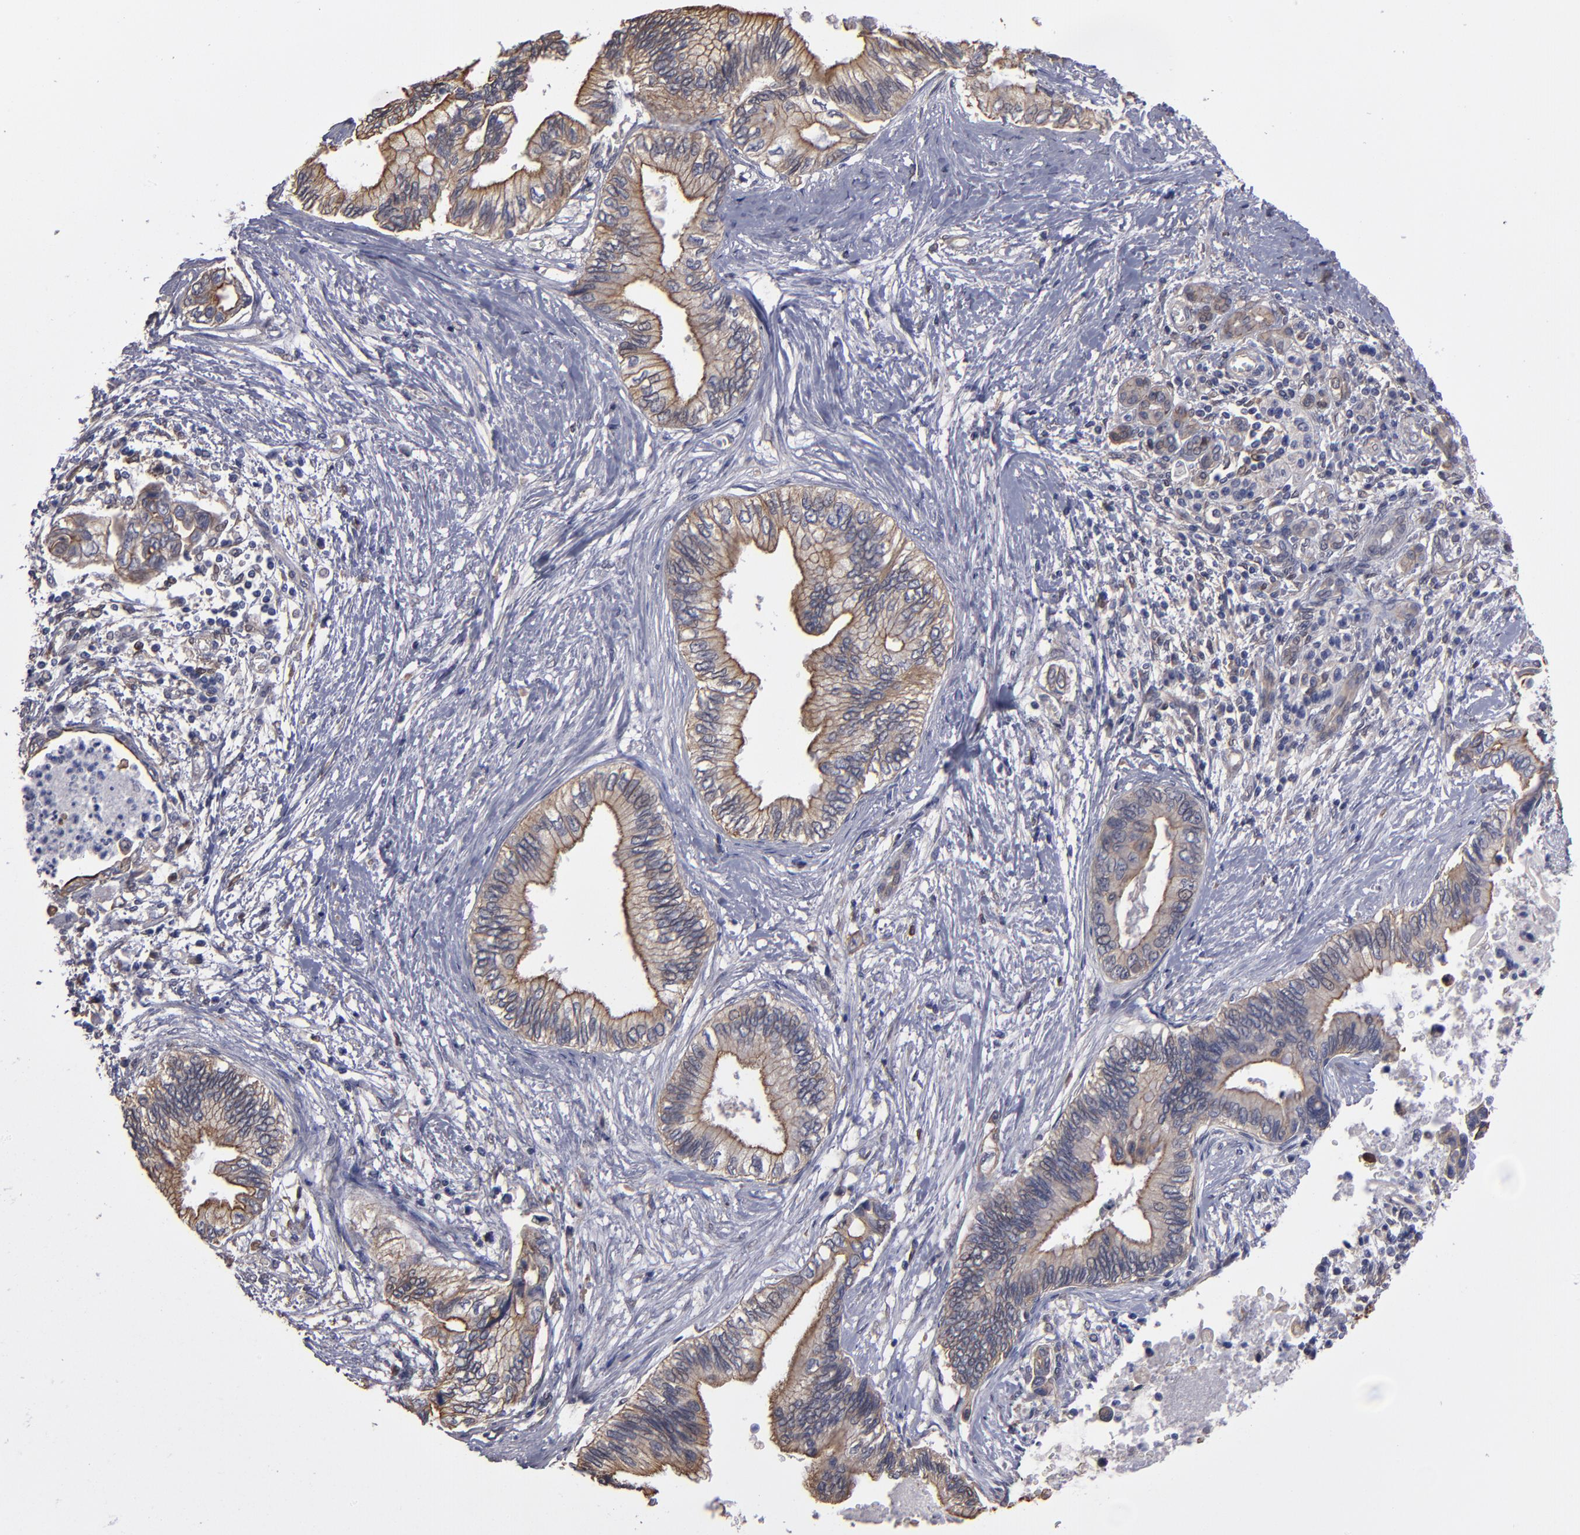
{"staining": {"intensity": "weak", "quantity": ">75%", "location": "cytoplasmic/membranous"}, "tissue": "pancreatic cancer", "cell_type": "Tumor cells", "image_type": "cancer", "snomed": [{"axis": "morphology", "description": "Adenocarcinoma, NOS"}, {"axis": "topography", "description": "Pancreas"}], "caption": "This photomicrograph exhibits immunohistochemistry staining of pancreatic adenocarcinoma, with low weak cytoplasmic/membranous positivity in about >75% of tumor cells.", "gene": "NDRG2", "patient": {"sex": "female", "age": 66}}